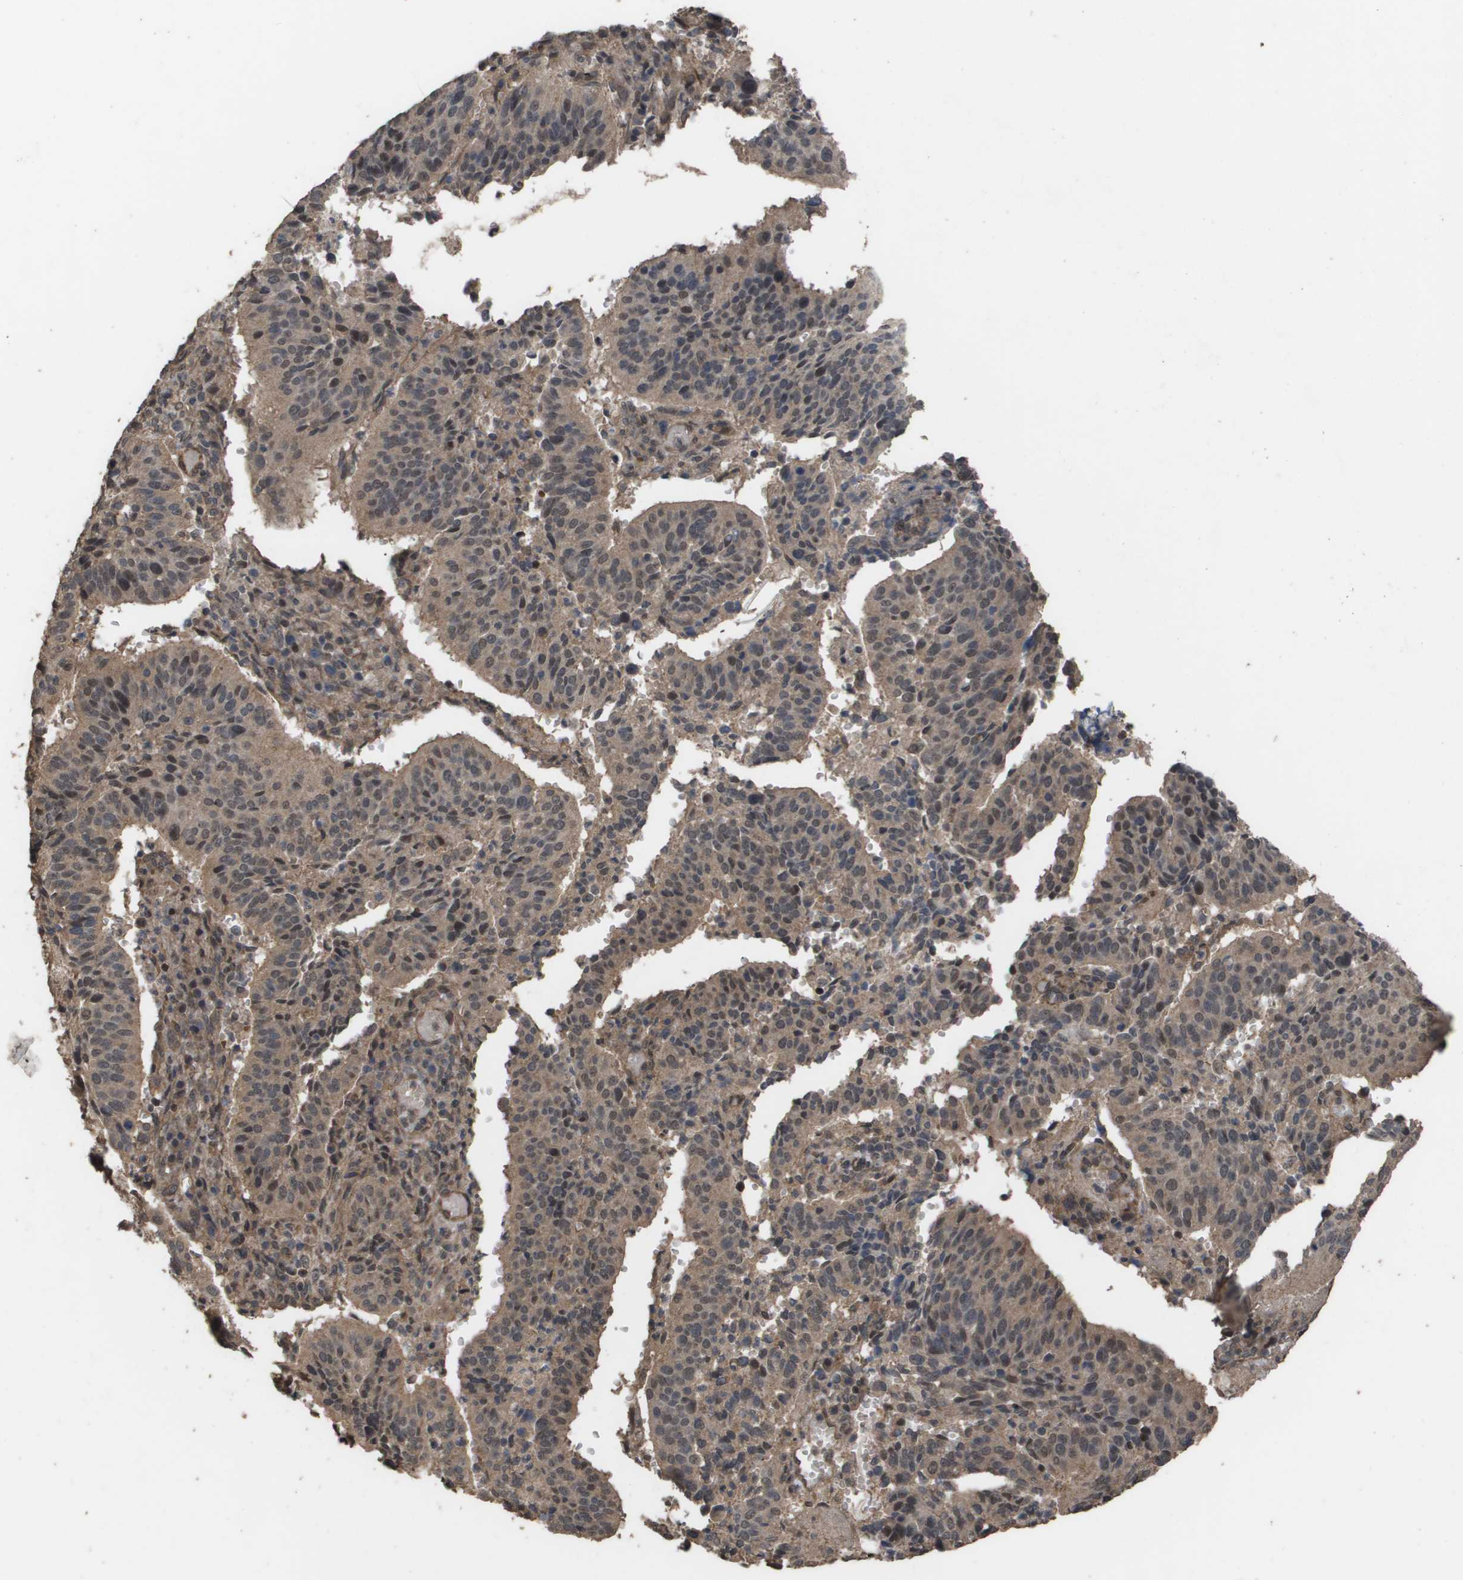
{"staining": {"intensity": "weak", "quantity": ">75%", "location": "cytoplasmic/membranous"}, "tissue": "cervical cancer", "cell_type": "Tumor cells", "image_type": "cancer", "snomed": [{"axis": "morphology", "description": "Normal tissue, NOS"}, {"axis": "morphology", "description": "Squamous cell carcinoma, NOS"}, {"axis": "topography", "description": "Cervix"}], "caption": "Immunohistochemical staining of human cervical cancer reveals low levels of weak cytoplasmic/membranous protein staining in approximately >75% of tumor cells. (IHC, brightfield microscopy, high magnification).", "gene": "CUL5", "patient": {"sex": "female", "age": 39}}